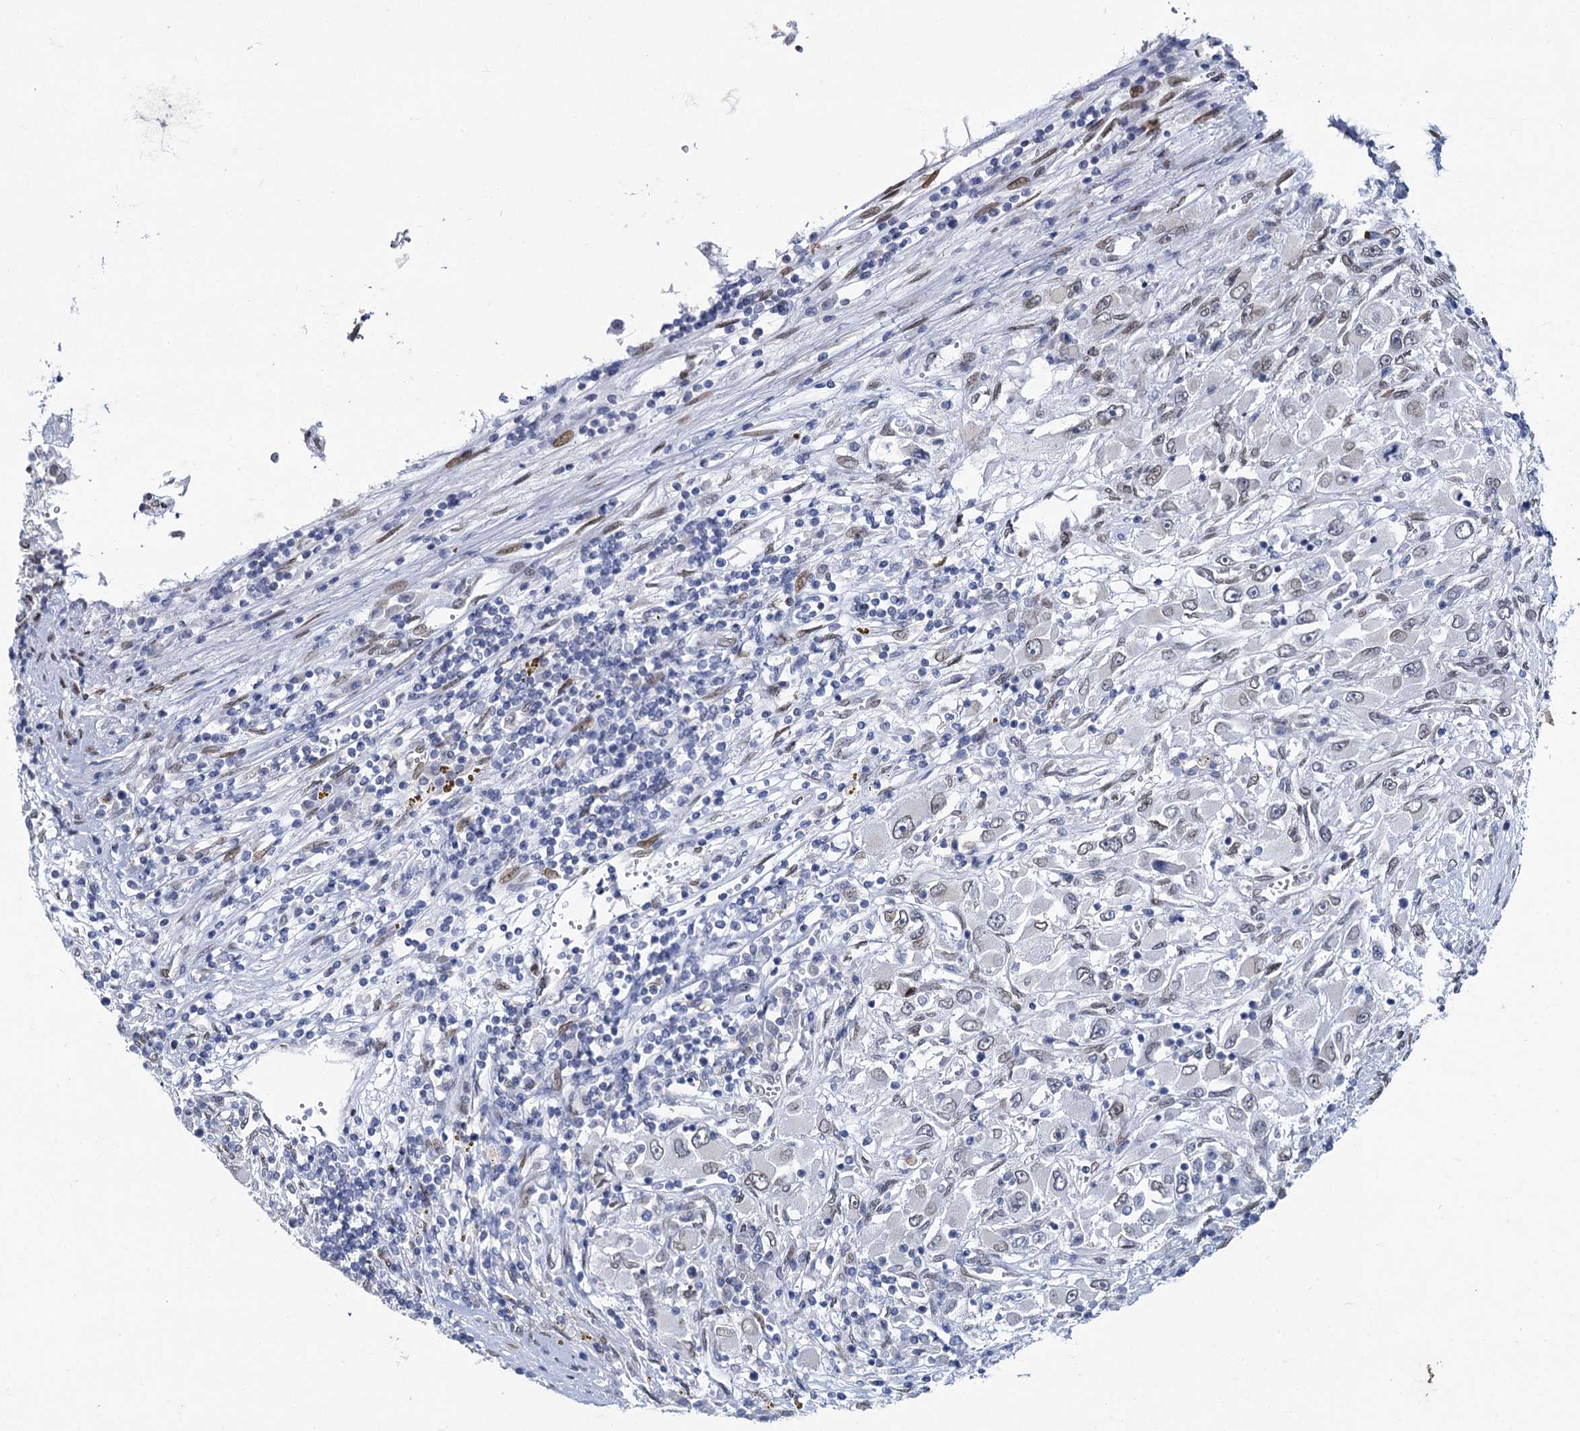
{"staining": {"intensity": "negative", "quantity": "none", "location": "none"}, "tissue": "renal cancer", "cell_type": "Tumor cells", "image_type": "cancer", "snomed": [{"axis": "morphology", "description": "Adenocarcinoma, NOS"}, {"axis": "topography", "description": "Kidney"}], "caption": "A high-resolution histopathology image shows IHC staining of renal adenocarcinoma, which reveals no significant staining in tumor cells.", "gene": "PRSS35", "patient": {"sex": "female", "age": 52}}